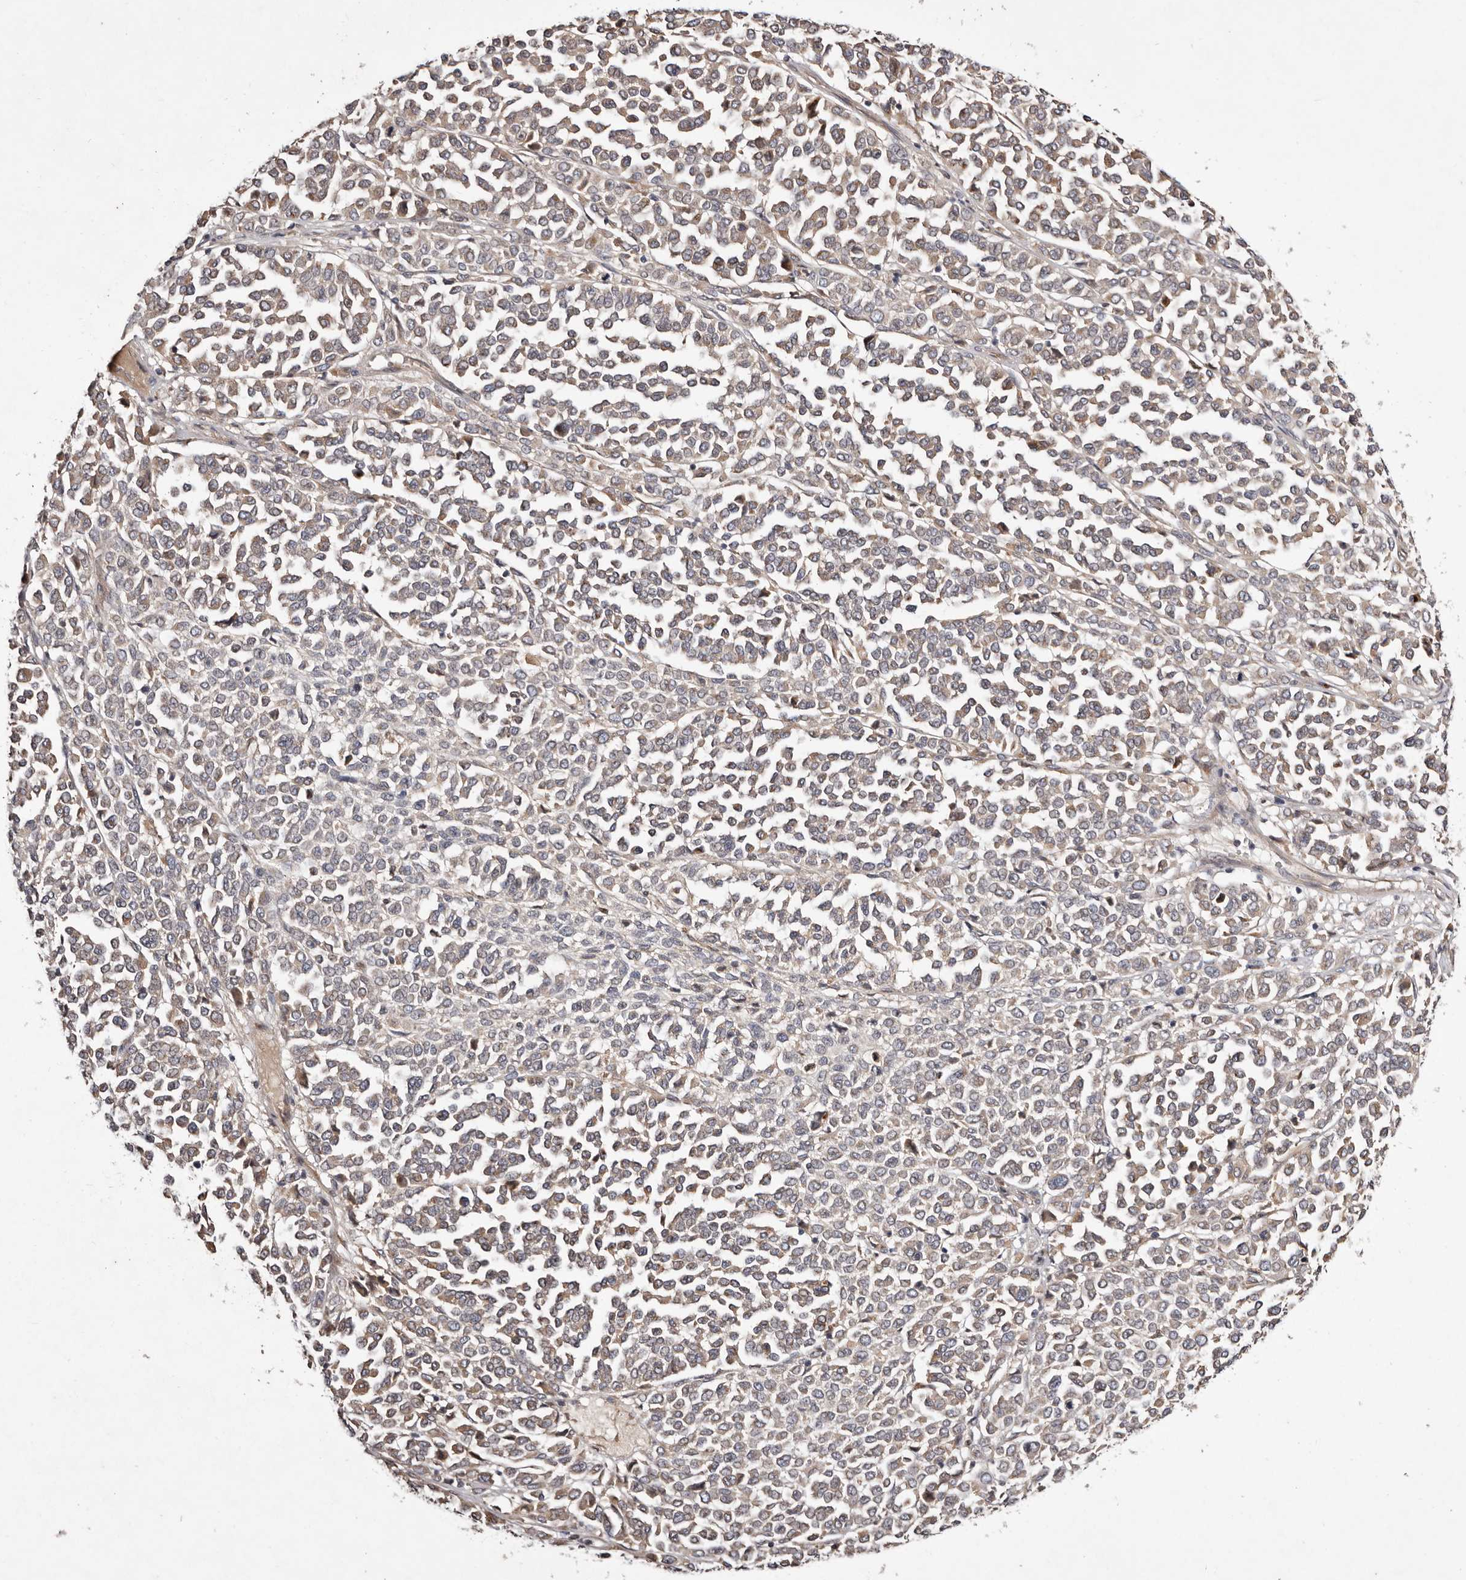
{"staining": {"intensity": "weak", "quantity": ">75%", "location": "cytoplasmic/membranous"}, "tissue": "melanoma", "cell_type": "Tumor cells", "image_type": "cancer", "snomed": [{"axis": "morphology", "description": "Malignant melanoma, Metastatic site"}, {"axis": "topography", "description": "Pancreas"}], "caption": "Protein staining of melanoma tissue displays weak cytoplasmic/membranous expression in about >75% of tumor cells. (brown staining indicates protein expression, while blue staining denotes nuclei).", "gene": "DACT2", "patient": {"sex": "female", "age": 30}}